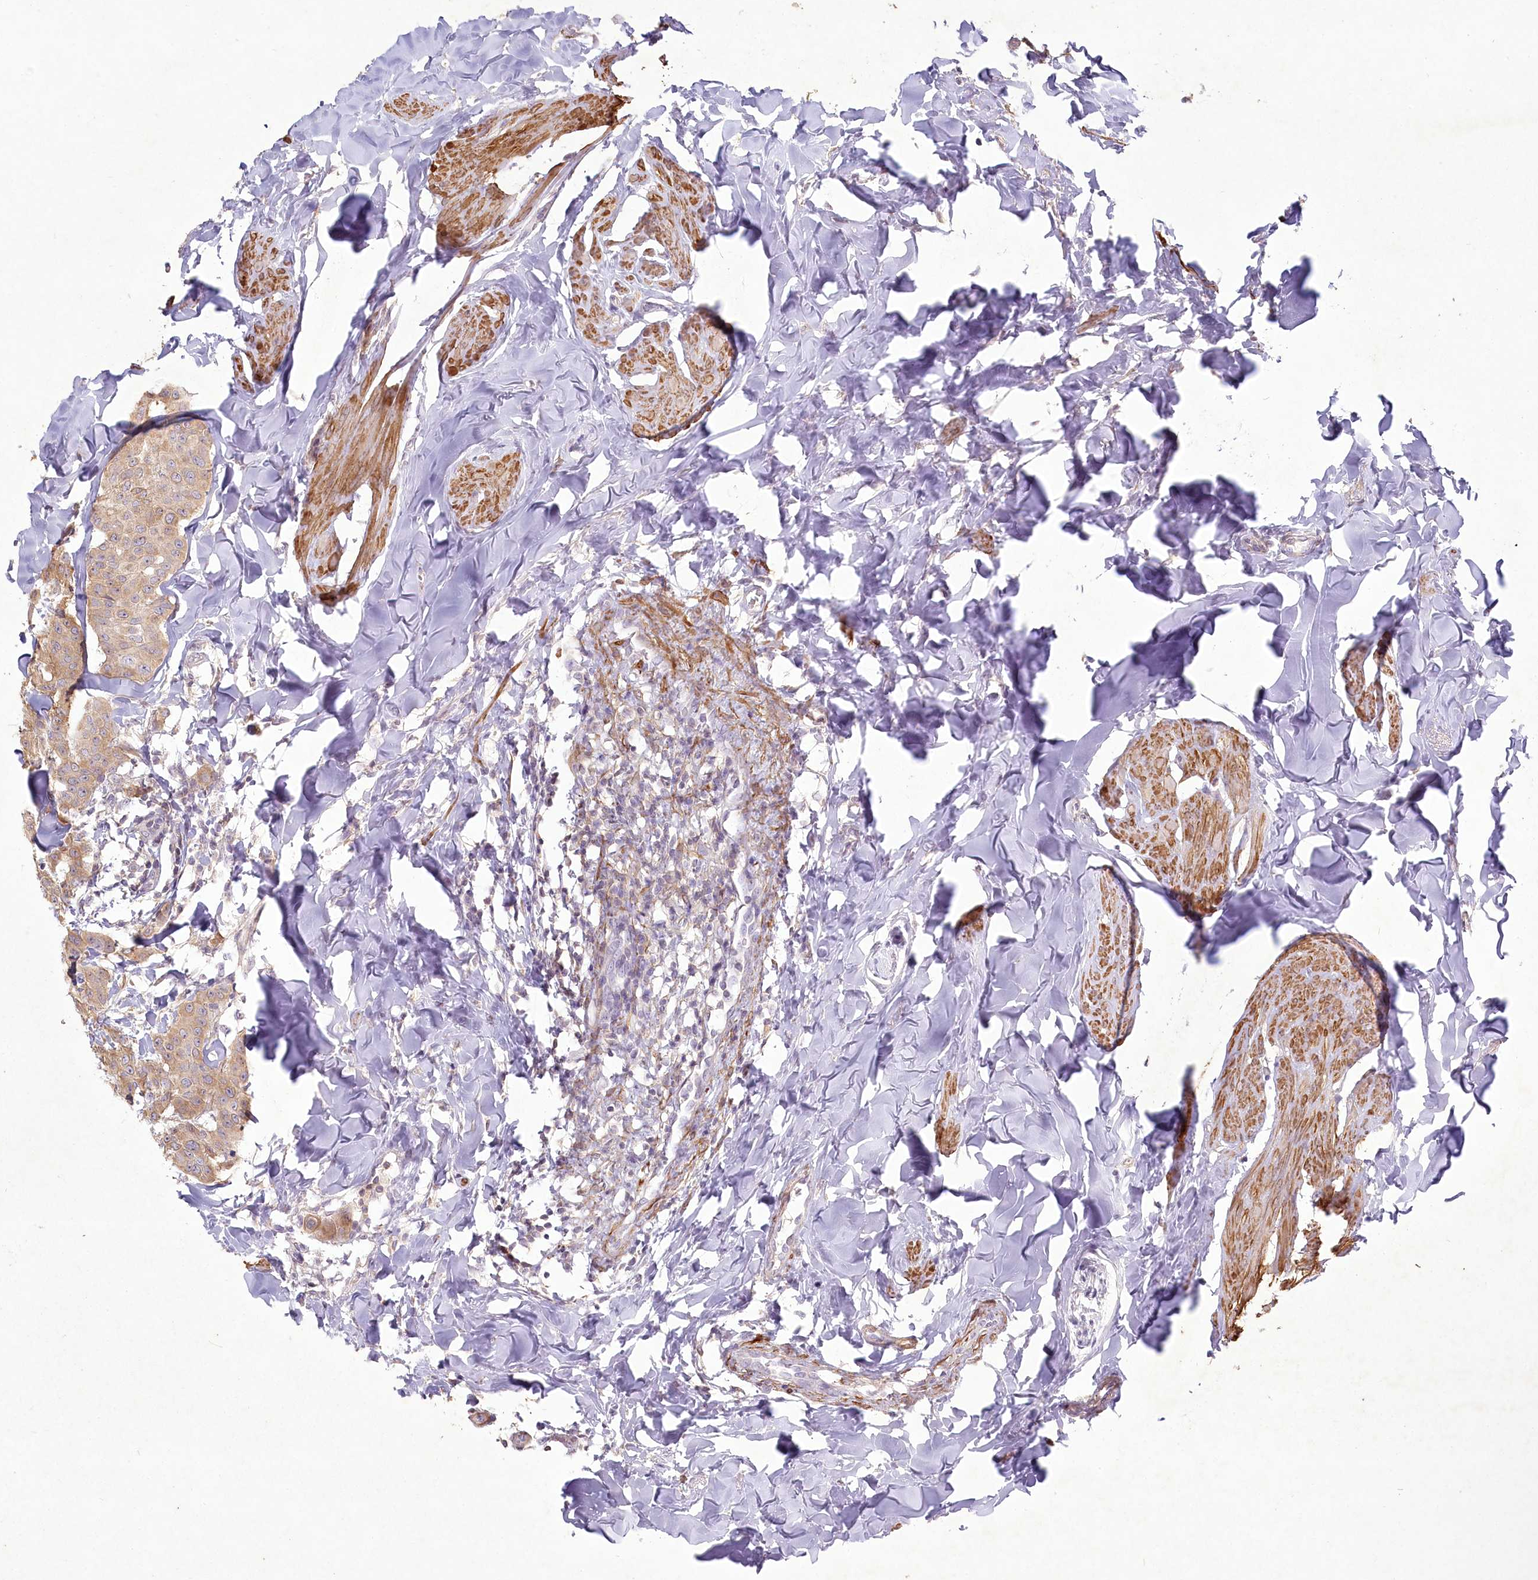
{"staining": {"intensity": "moderate", "quantity": ">75%", "location": "cytoplasmic/membranous"}, "tissue": "breast cancer", "cell_type": "Tumor cells", "image_type": "cancer", "snomed": [{"axis": "morphology", "description": "Duct carcinoma"}, {"axis": "topography", "description": "Breast"}], "caption": "This is a histology image of IHC staining of breast cancer, which shows moderate expression in the cytoplasmic/membranous of tumor cells.", "gene": "INPP4B", "patient": {"sex": "female", "age": 40}}